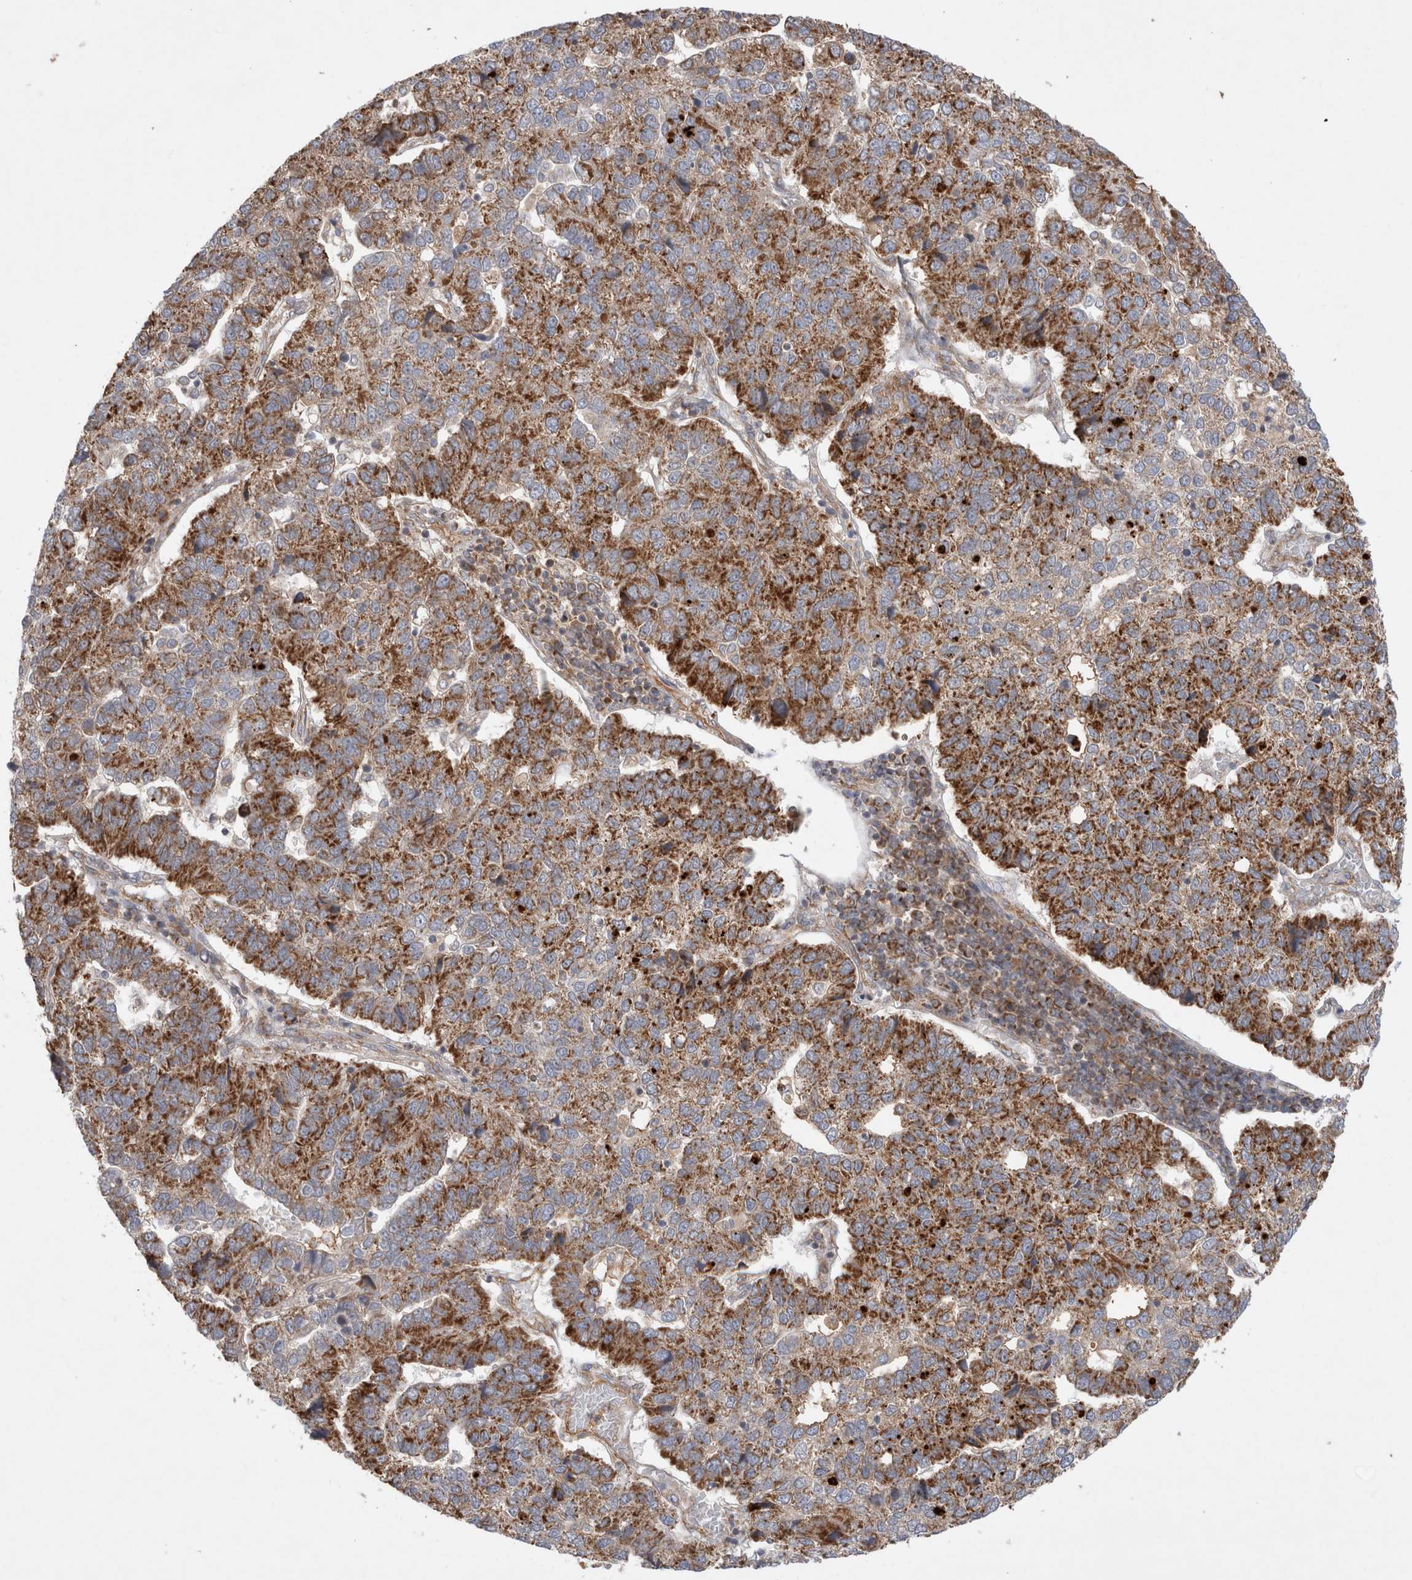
{"staining": {"intensity": "strong", "quantity": "25%-75%", "location": "cytoplasmic/membranous"}, "tissue": "pancreatic cancer", "cell_type": "Tumor cells", "image_type": "cancer", "snomed": [{"axis": "morphology", "description": "Adenocarcinoma, NOS"}, {"axis": "topography", "description": "Pancreas"}], "caption": "Tumor cells exhibit high levels of strong cytoplasmic/membranous positivity in approximately 25%-75% of cells in pancreatic cancer. (IHC, brightfield microscopy, high magnification).", "gene": "MRPS28", "patient": {"sex": "female", "age": 61}}